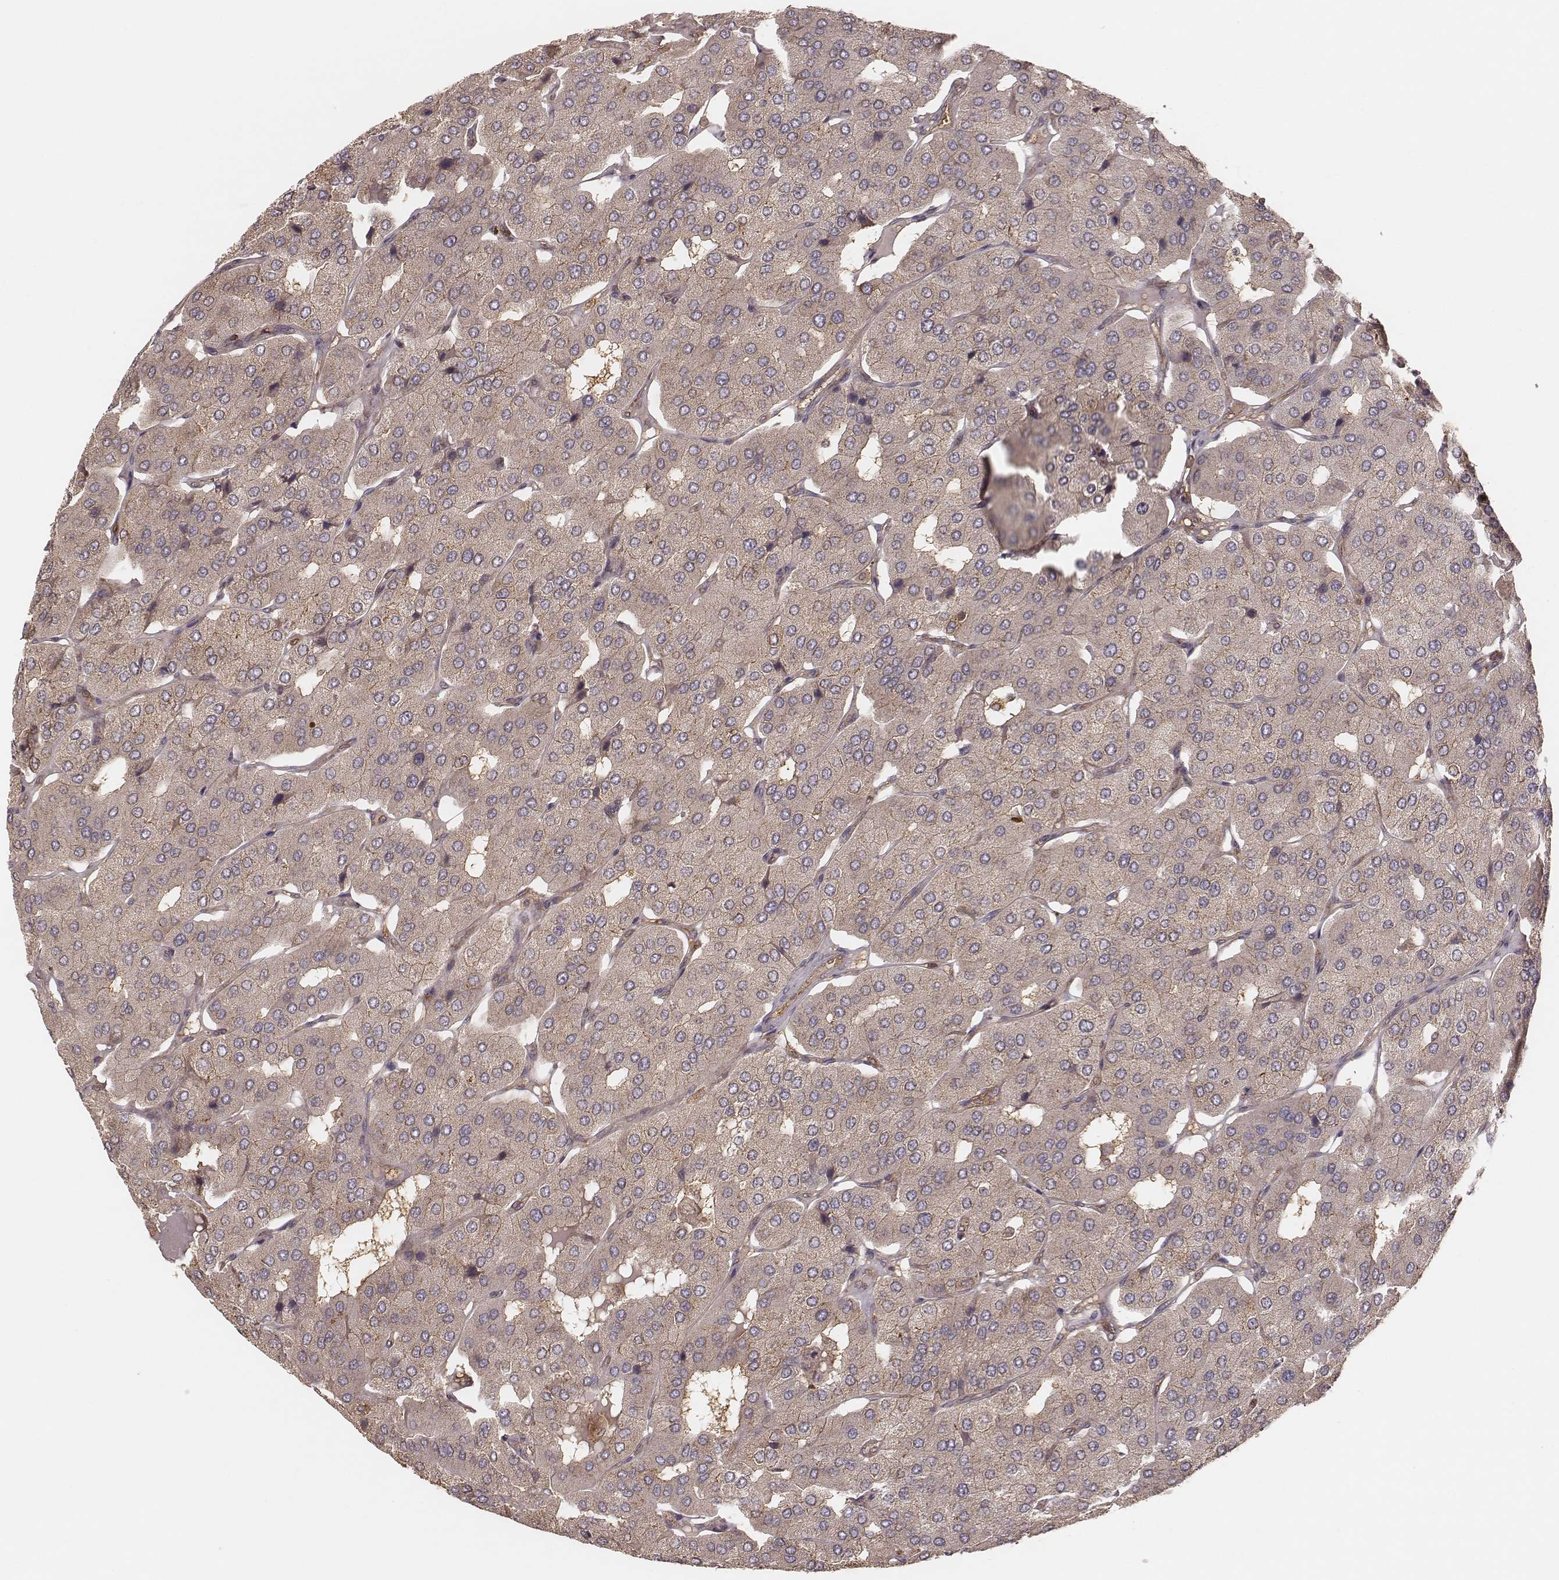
{"staining": {"intensity": "weak", "quantity": ">75%", "location": "cytoplasmic/membranous"}, "tissue": "parathyroid gland", "cell_type": "Glandular cells", "image_type": "normal", "snomed": [{"axis": "morphology", "description": "Normal tissue, NOS"}, {"axis": "morphology", "description": "Adenoma, NOS"}, {"axis": "topography", "description": "Parathyroid gland"}], "caption": "Unremarkable parathyroid gland shows weak cytoplasmic/membranous positivity in approximately >75% of glandular cells.", "gene": "CARS1", "patient": {"sex": "female", "age": 86}}